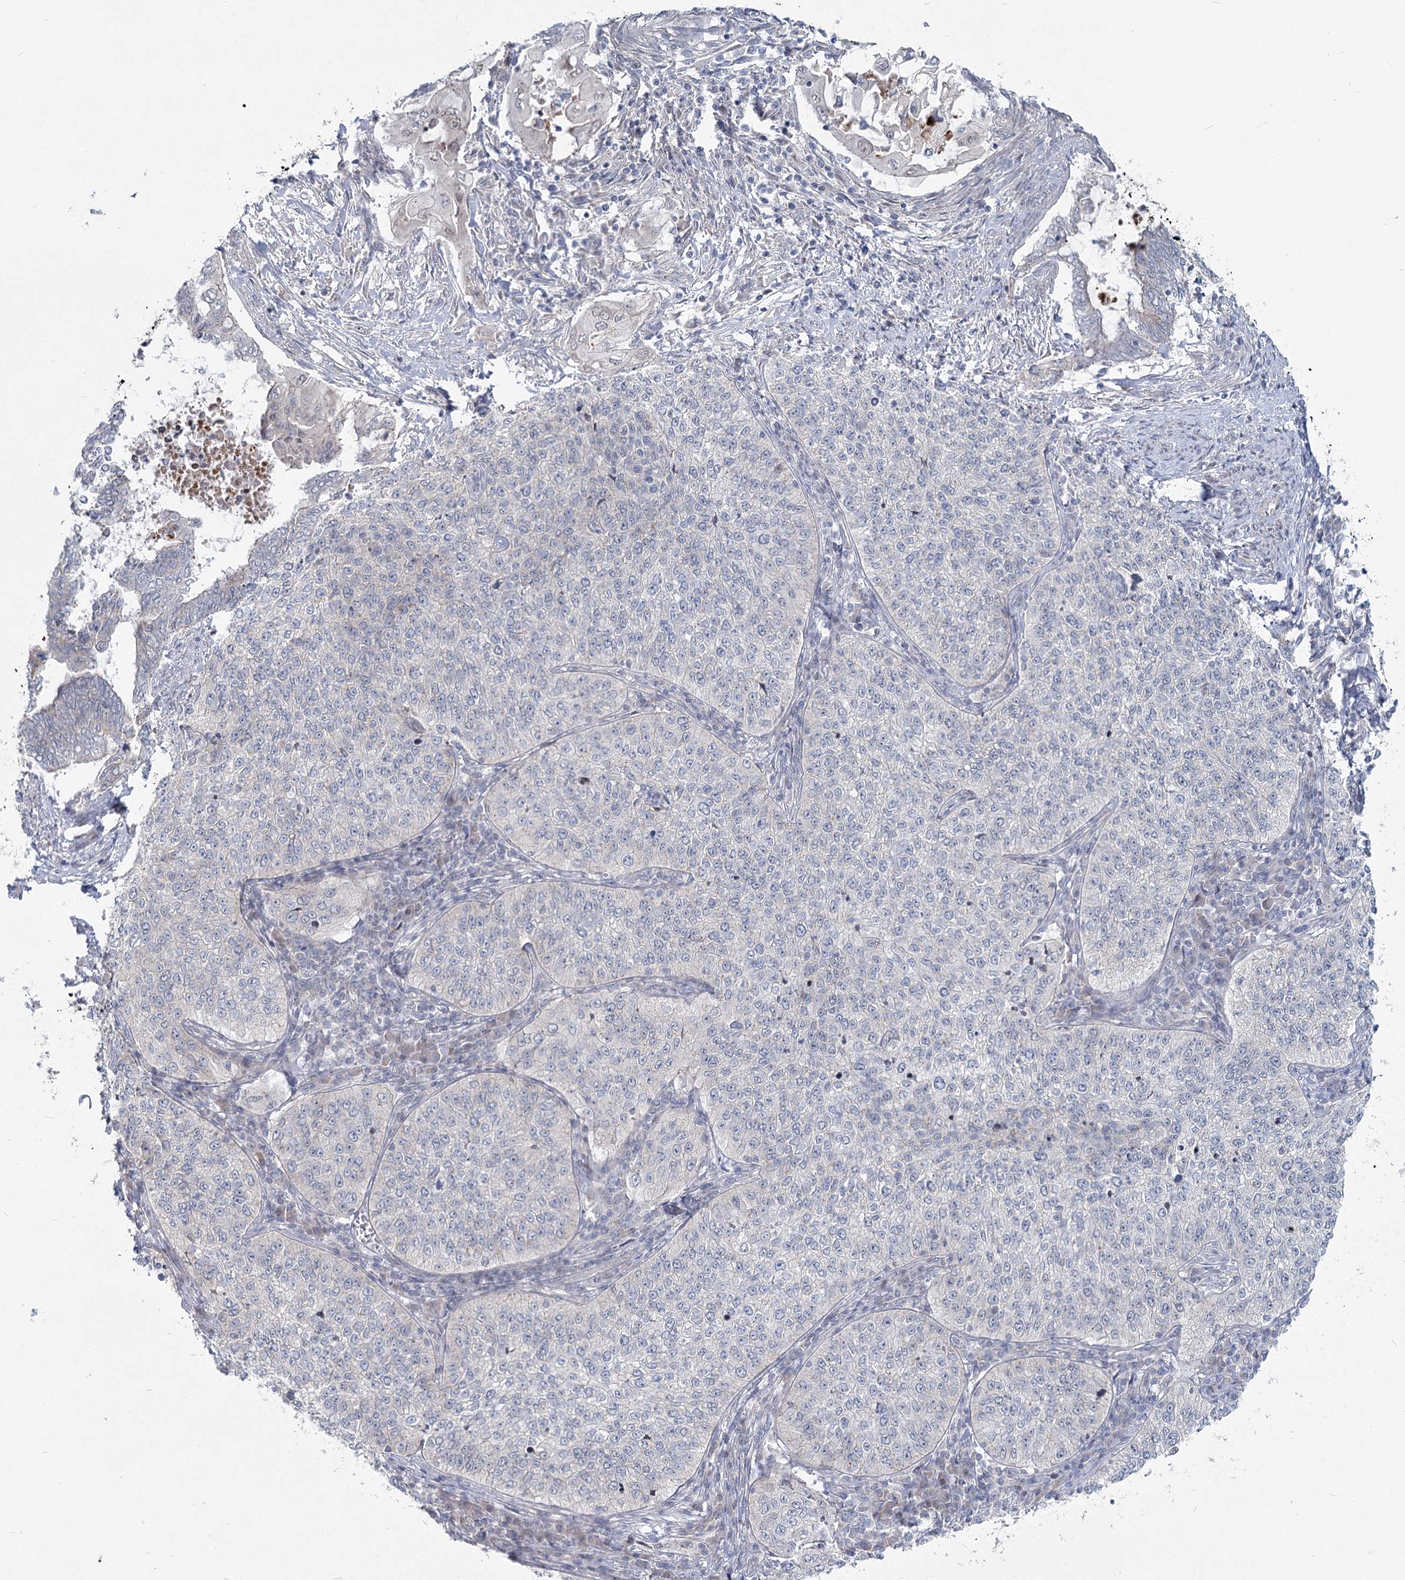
{"staining": {"intensity": "negative", "quantity": "none", "location": "none"}, "tissue": "cervical cancer", "cell_type": "Tumor cells", "image_type": "cancer", "snomed": [{"axis": "morphology", "description": "Squamous cell carcinoma, NOS"}, {"axis": "topography", "description": "Cervix"}], "caption": "Photomicrograph shows no protein staining in tumor cells of cervical squamous cell carcinoma tissue. (DAB immunohistochemistry (IHC) with hematoxylin counter stain).", "gene": "SPINK13", "patient": {"sex": "female", "age": 35}}